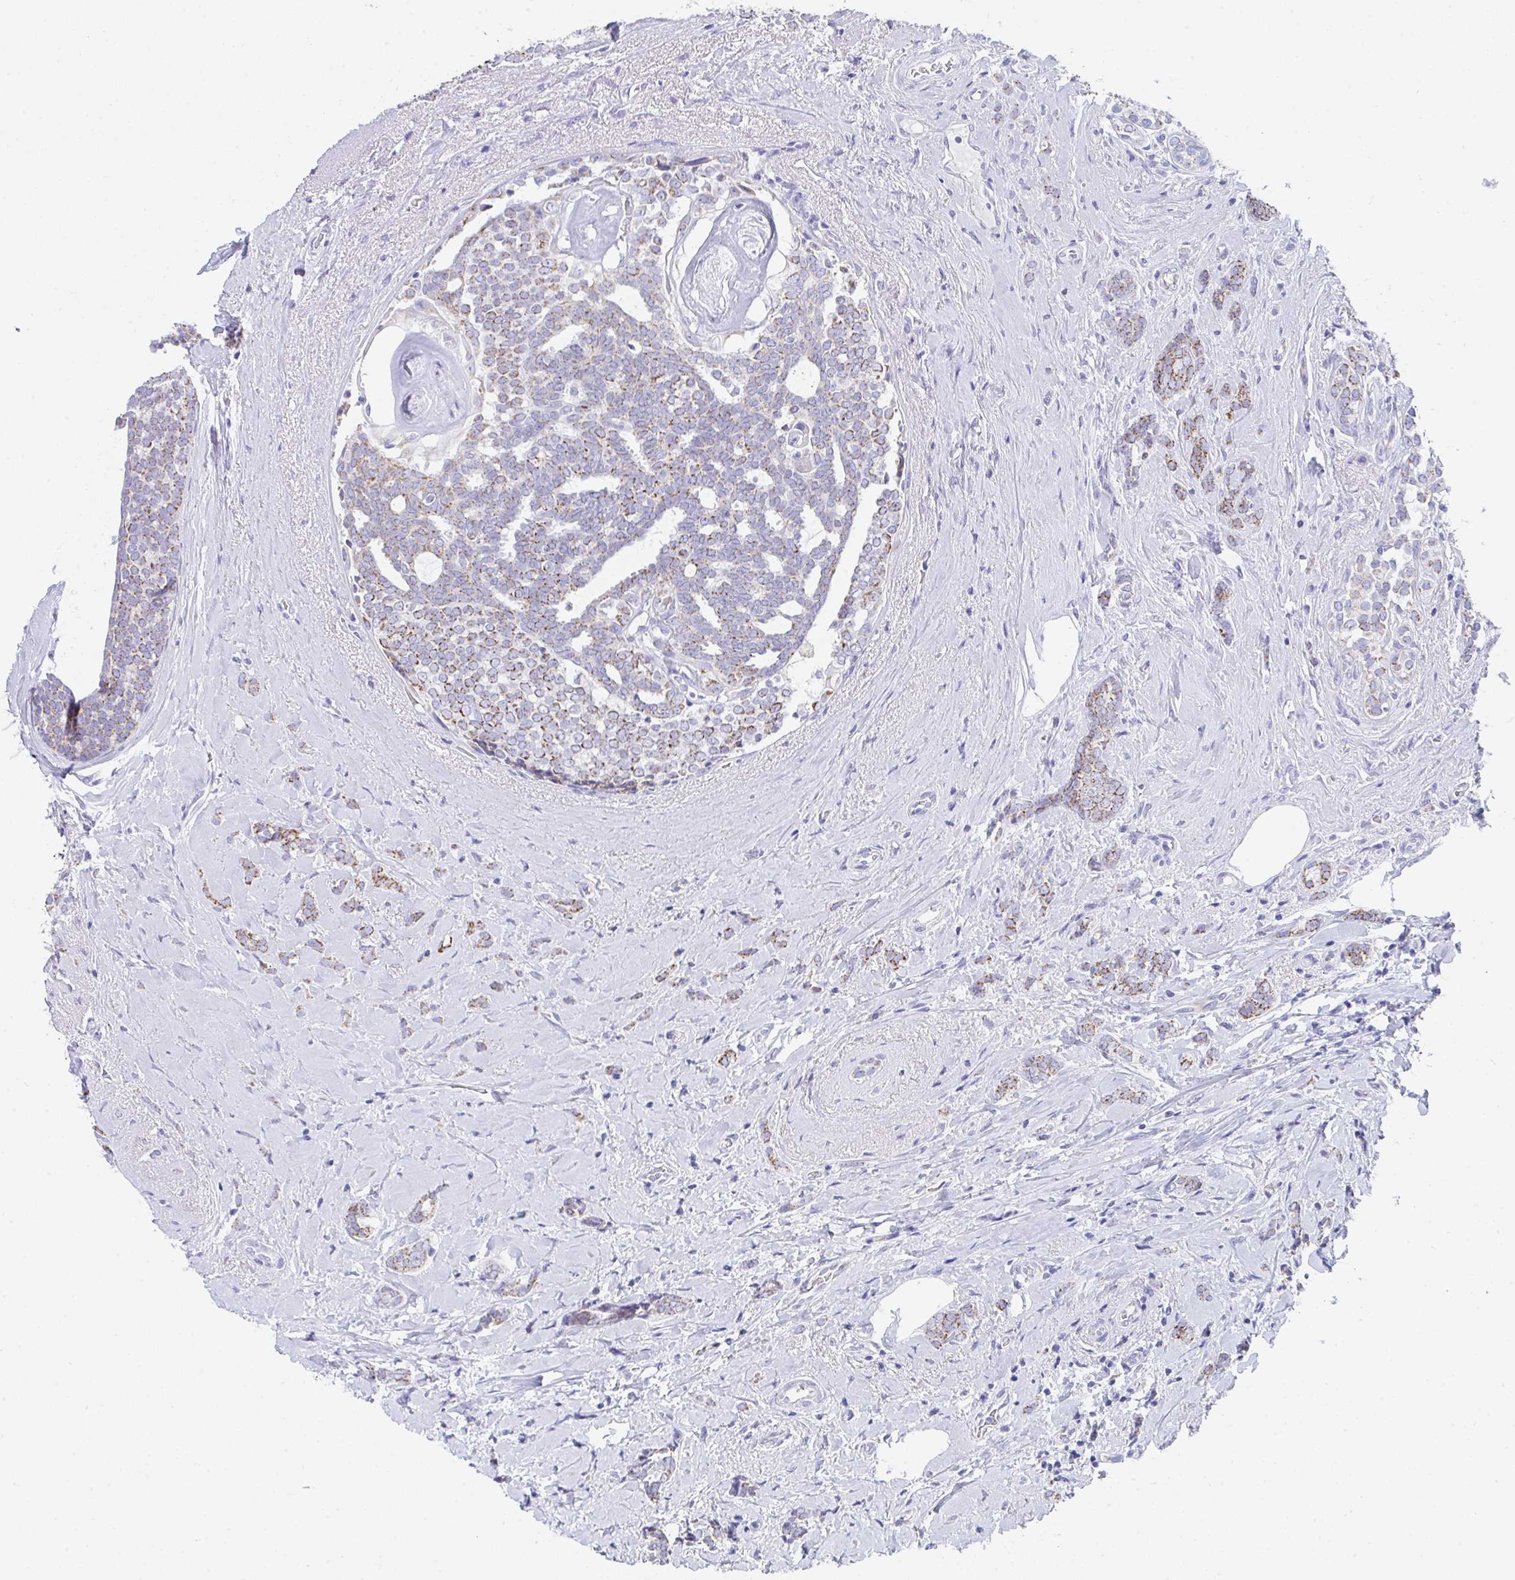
{"staining": {"intensity": "moderate", "quantity": ">75%", "location": "cytoplasmic/membranous"}, "tissue": "breast cancer", "cell_type": "Tumor cells", "image_type": "cancer", "snomed": [{"axis": "morphology", "description": "Intraductal carcinoma, in situ"}, {"axis": "morphology", "description": "Duct carcinoma"}, {"axis": "morphology", "description": "Lobular carcinoma, in situ"}, {"axis": "topography", "description": "Breast"}], "caption": "A high-resolution image shows immunohistochemistry (IHC) staining of breast cancer, which displays moderate cytoplasmic/membranous positivity in approximately >75% of tumor cells.", "gene": "AIFM1", "patient": {"sex": "female", "age": 44}}